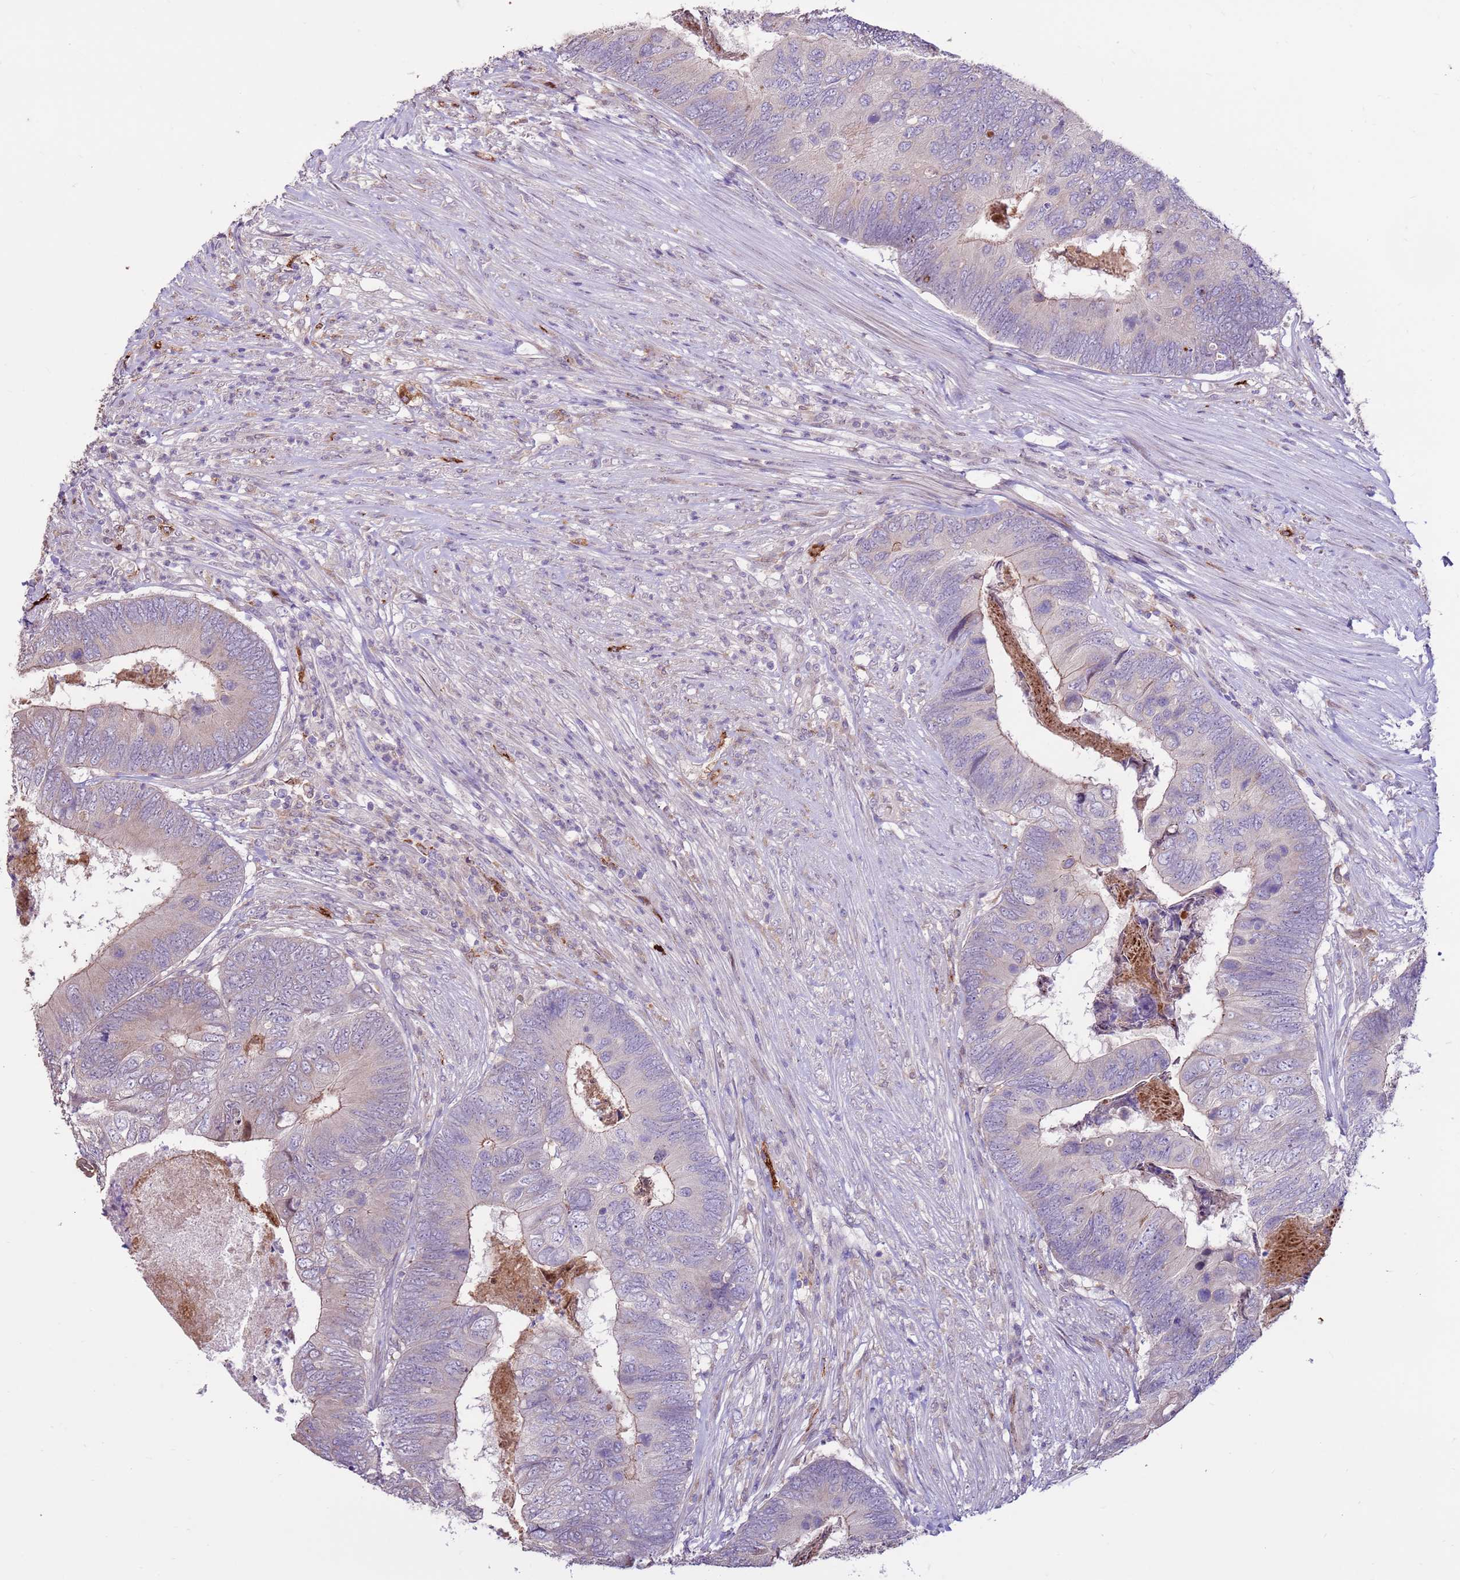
{"staining": {"intensity": "negative", "quantity": "none", "location": "none"}, "tissue": "colorectal cancer", "cell_type": "Tumor cells", "image_type": "cancer", "snomed": [{"axis": "morphology", "description": "Adenocarcinoma, NOS"}, {"axis": "topography", "description": "Colon"}], "caption": "High magnification brightfield microscopy of colorectal cancer stained with DAB (3,3'-diaminobenzidine) (brown) and counterstained with hematoxylin (blue): tumor cells show no significant expression. (Brightfield microscopy of DAB (3,3'-diaminobenzidine) immunohistochemistry at high magnification).", "gene": "LGI4", "patient": {"sex": "female", "age": 67}}